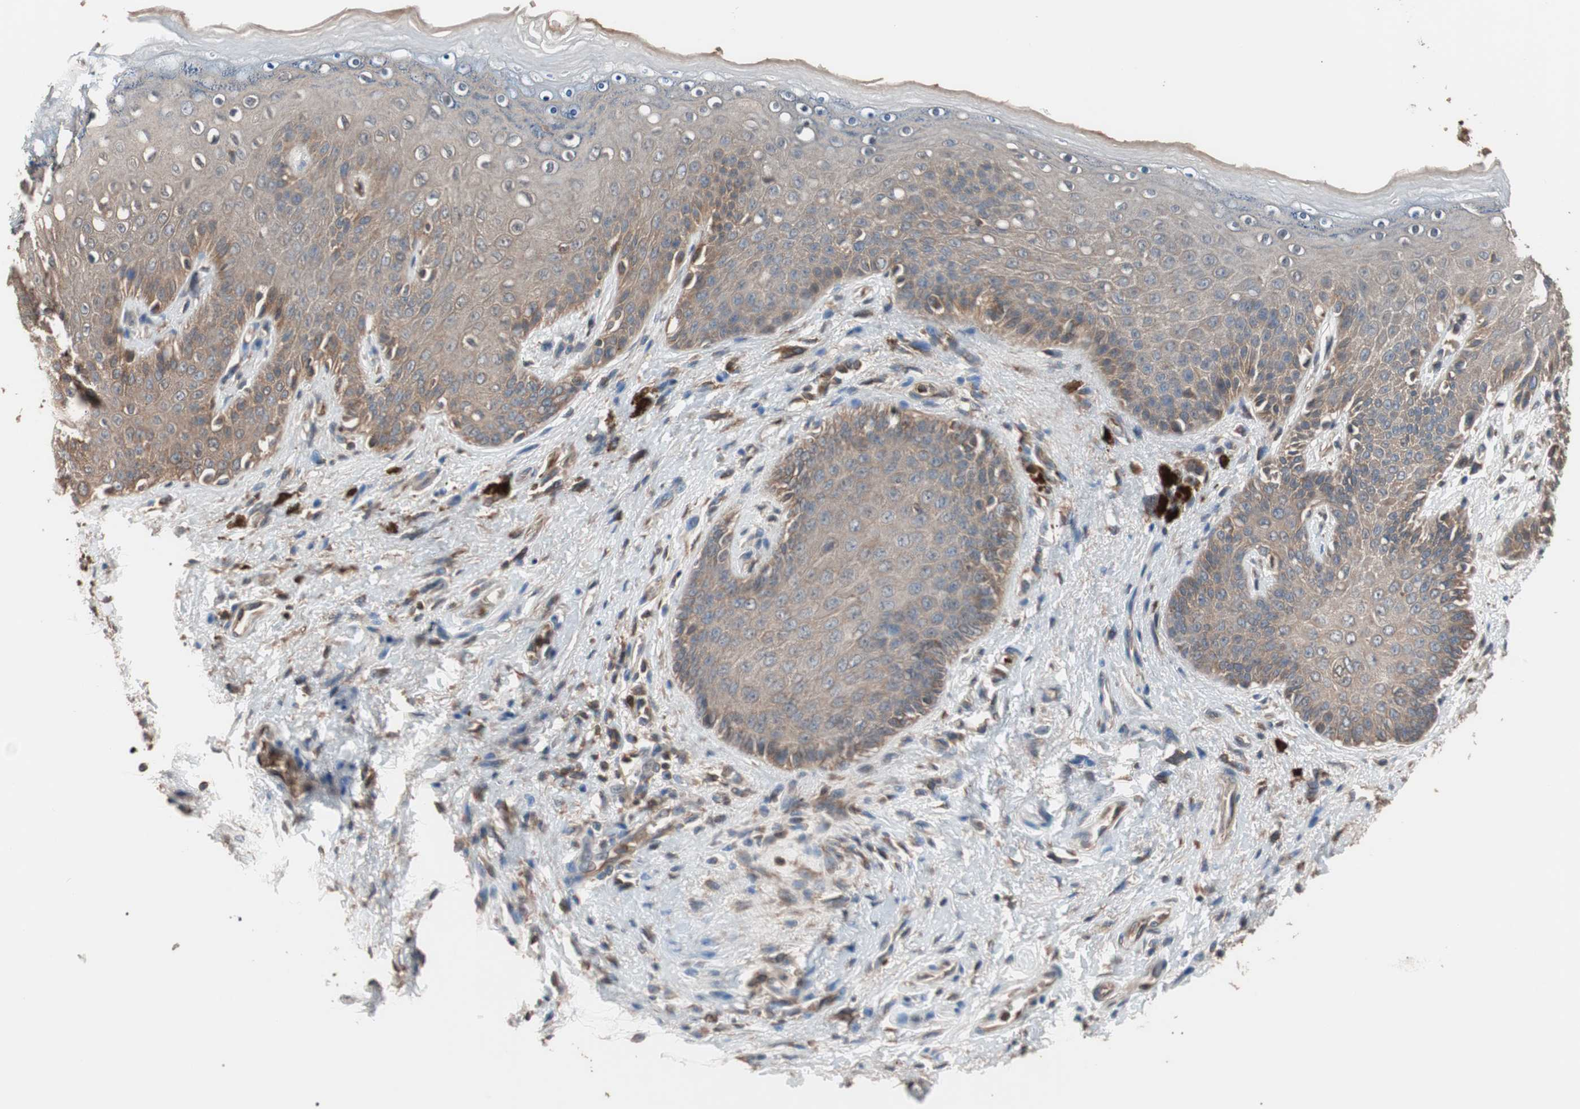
{"staining": {"intensity": "moderate", "quantity": ">75%", "location": "cytoplasmic/membranous"}, "tissue": "skin", "cell_type": "Epidermal cells", "image_type": "normal", "snomed": [{"axis": "morphology", "description": "Normal tissue, NOS"}, {"axis": "topography", "description": "Anal"}], "caption": "Brown immunohistochemical staining in benign human skin reveals moderate cytoplasmic/membranous positivity in approximately >75% of epidermal cells.", "gene": "GLYCTK", "patient": {"sex": "female", "age": 46}}